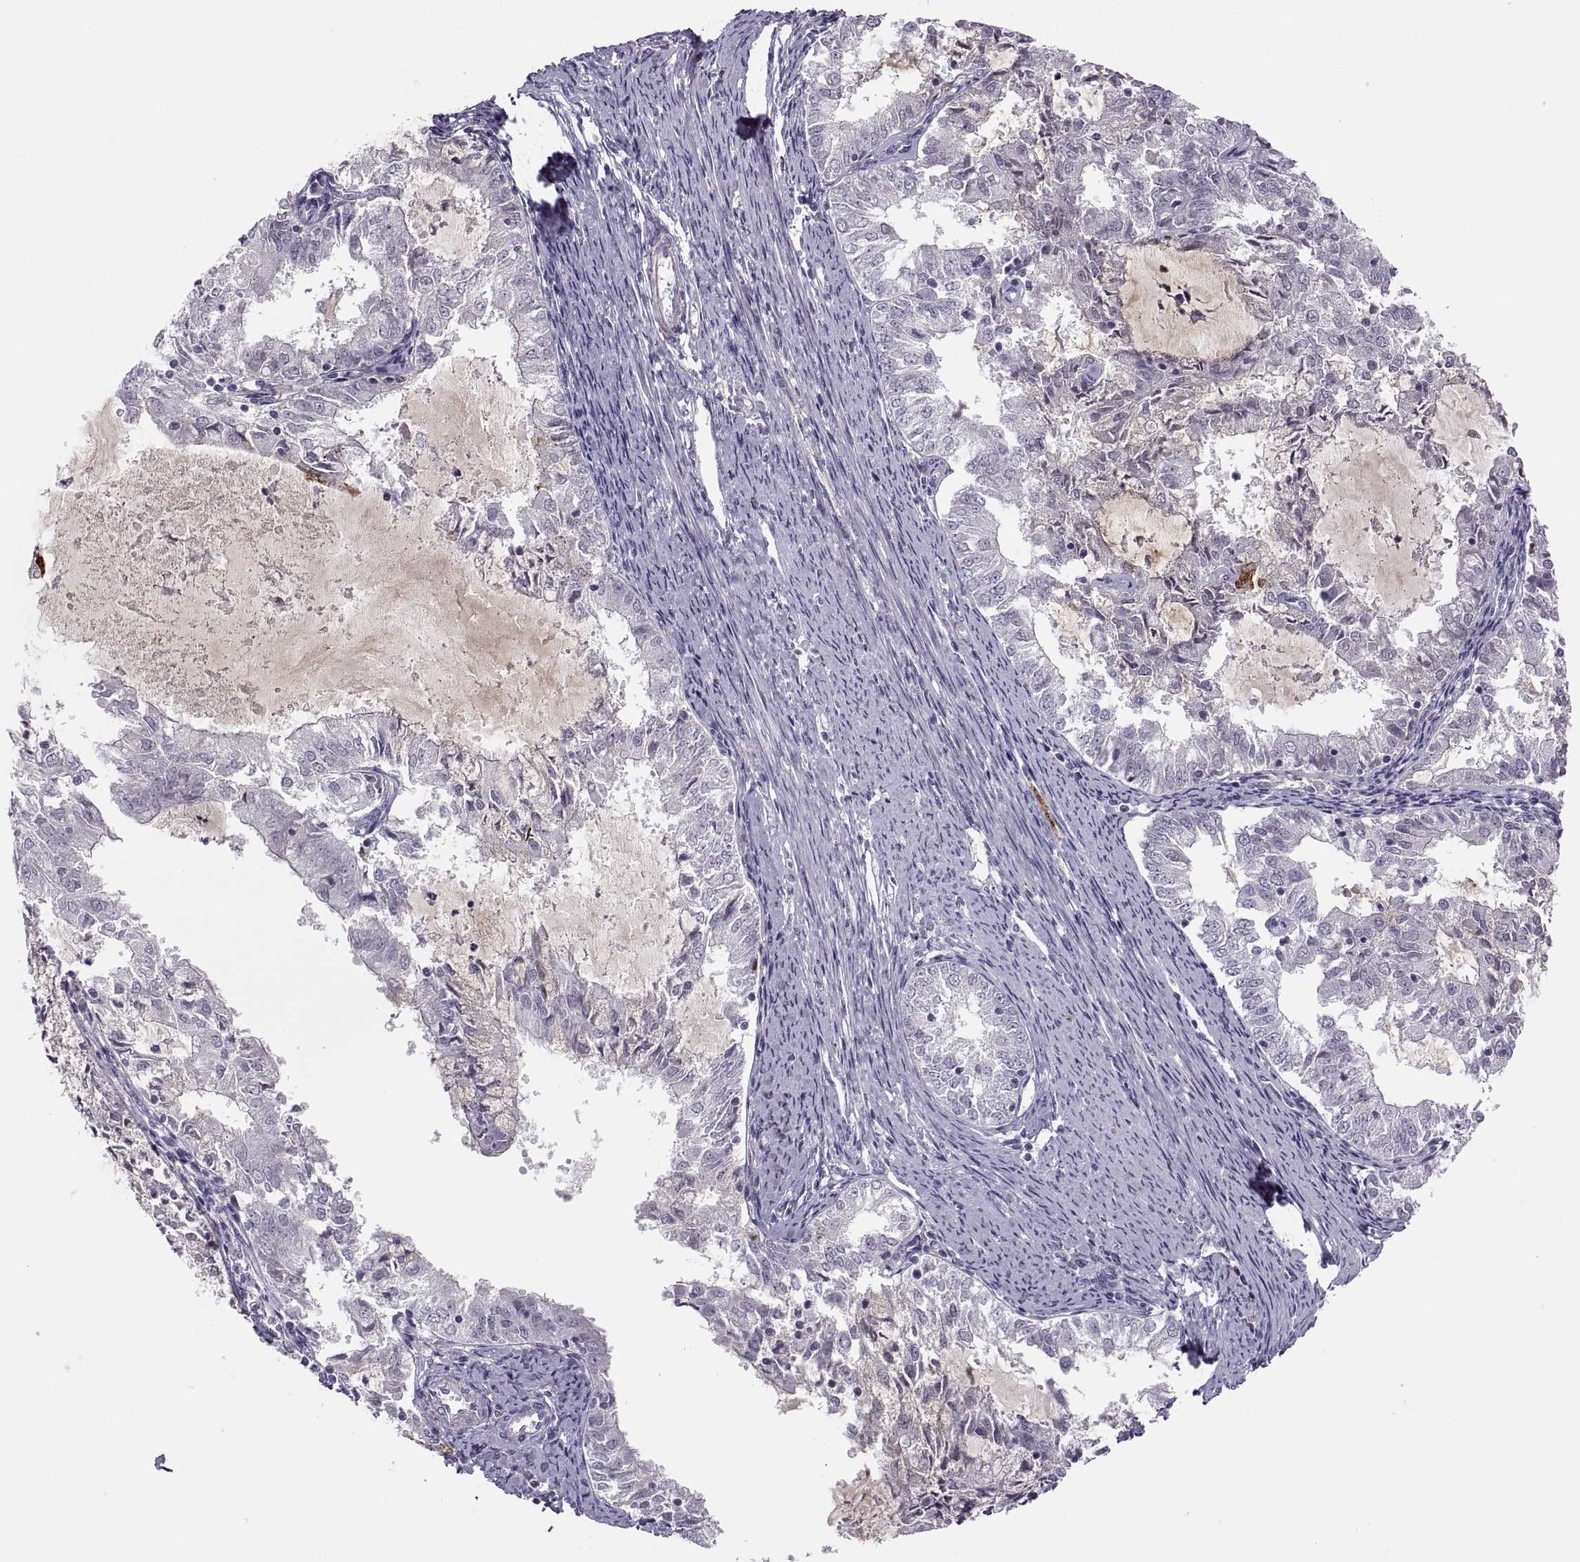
{"staining": {"intensity": "negative", "quantity": "none", "location": "none"}, "tissue": "endometrial cancer", "cell_type": "Tumor cells", "image_type": "cancer", "snomed": [{"axis": "morphology", "description": "Adenocarcinoma, NOS"}, {"axis": "topography", "description": "Endometrium"}], "caption": "High magnification brightfield microscopy of adenocarcinoma (endometrial) stained with DAB (3,3'-diaminobenzidine) (brown) and counterstained with hematoxylin (blue): tumor cells show no significant expression.", "gene": "CHCT1", "patient": {"sex": "female", "age": 57}}